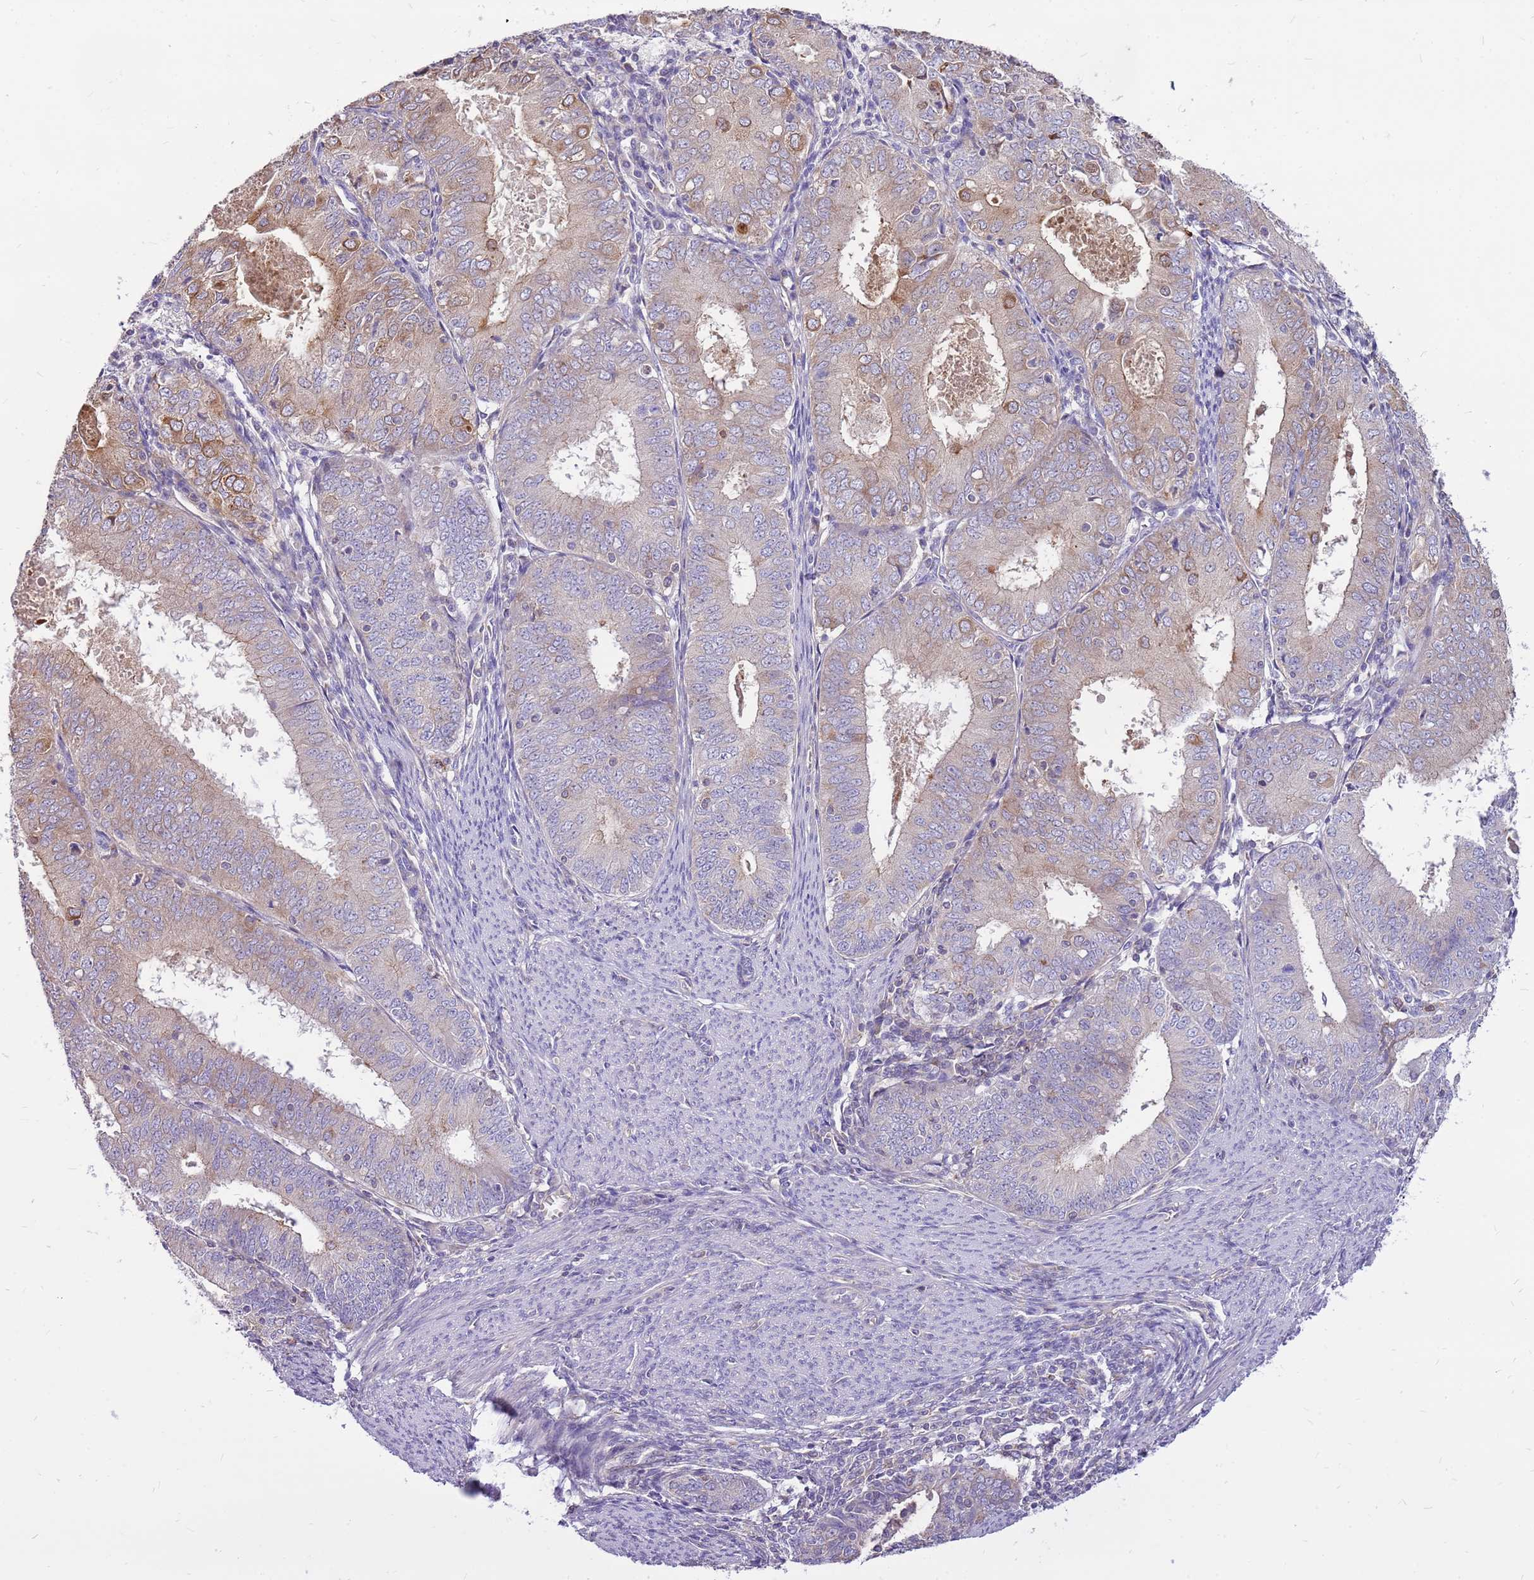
{"staining": {"intensity": "weak", "quantity": "<25%", "location": "cytoplasmic/membranous"}, "tissue": "endometrial cancer", "cell_type": "Tumor cells", "image_type": "cancer", "snomed": [{"axis": "morphology", "description": "Adenocarcinoma, NOS"}, {"axis": "topography", "description": "Endometrium"}], "caption": "The photomicrograph exhibits no significant positivity in tumor cells of adenocarcinoma (endometrial). (DAB (3,3'-diaminobenzidine) immunohistochemistry visualized using brightfield microscopy, high magnification).", "gene": "WDR90", "patient": {"sex": "female", "age": 57}}